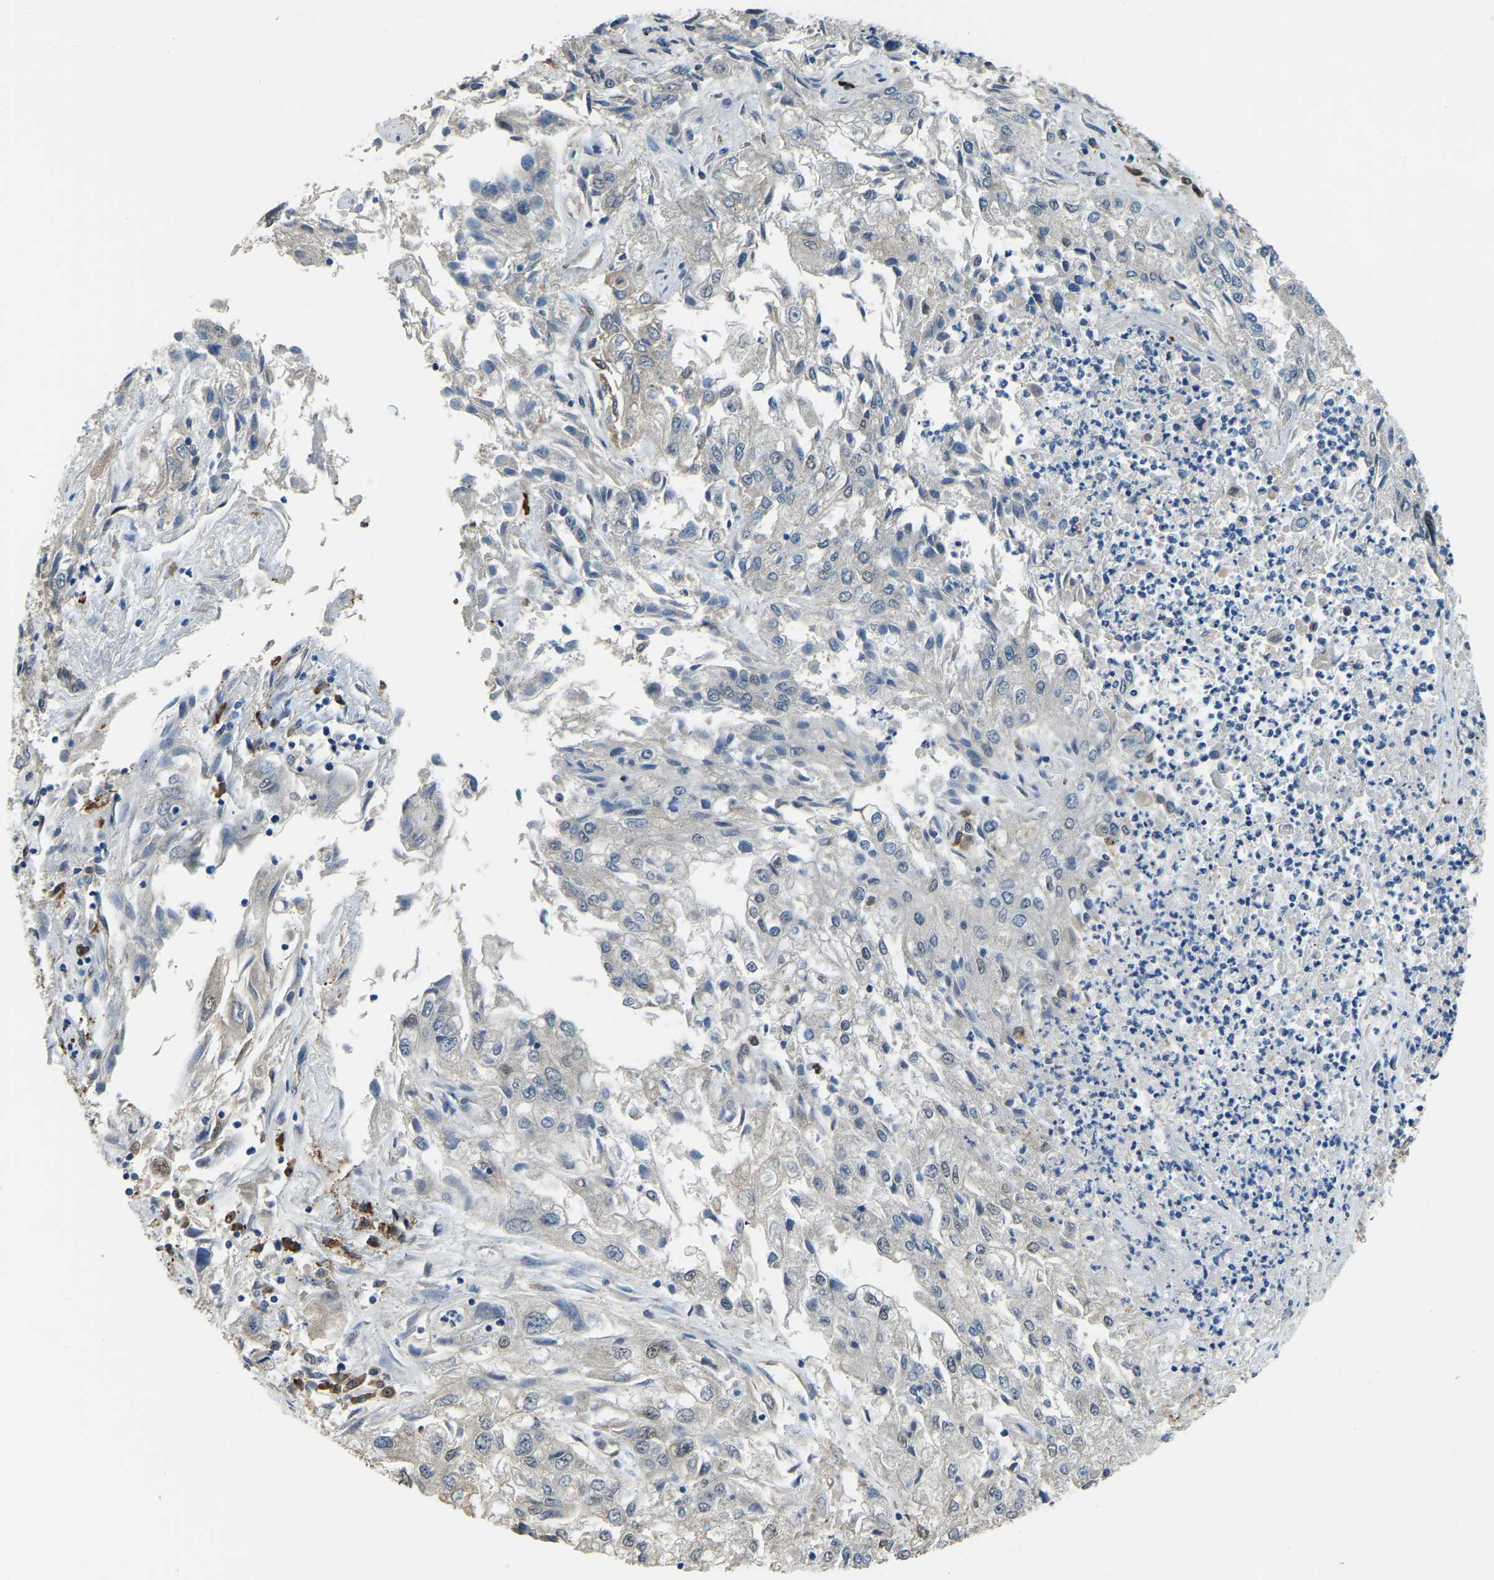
{"staining": {"intensity": "weak", "quantity": "<25%", "location": "nuclear"}, "tissue": "endometrial cancer", "cell_type": "Tumor cells", "image_type": "cancer", "snomed": [{"axis": "morphology", "description": "Adenocarcinoma, NOS"}, {"axis": "topography", "description": "Endometrium"}], "caption": "This is an immunohistochemistry (IHC) micrograph of endometrial cancer. There is no expression in tumor cells.", "gene": "NANS", "patient": {"sex": "female", "age": 49}}